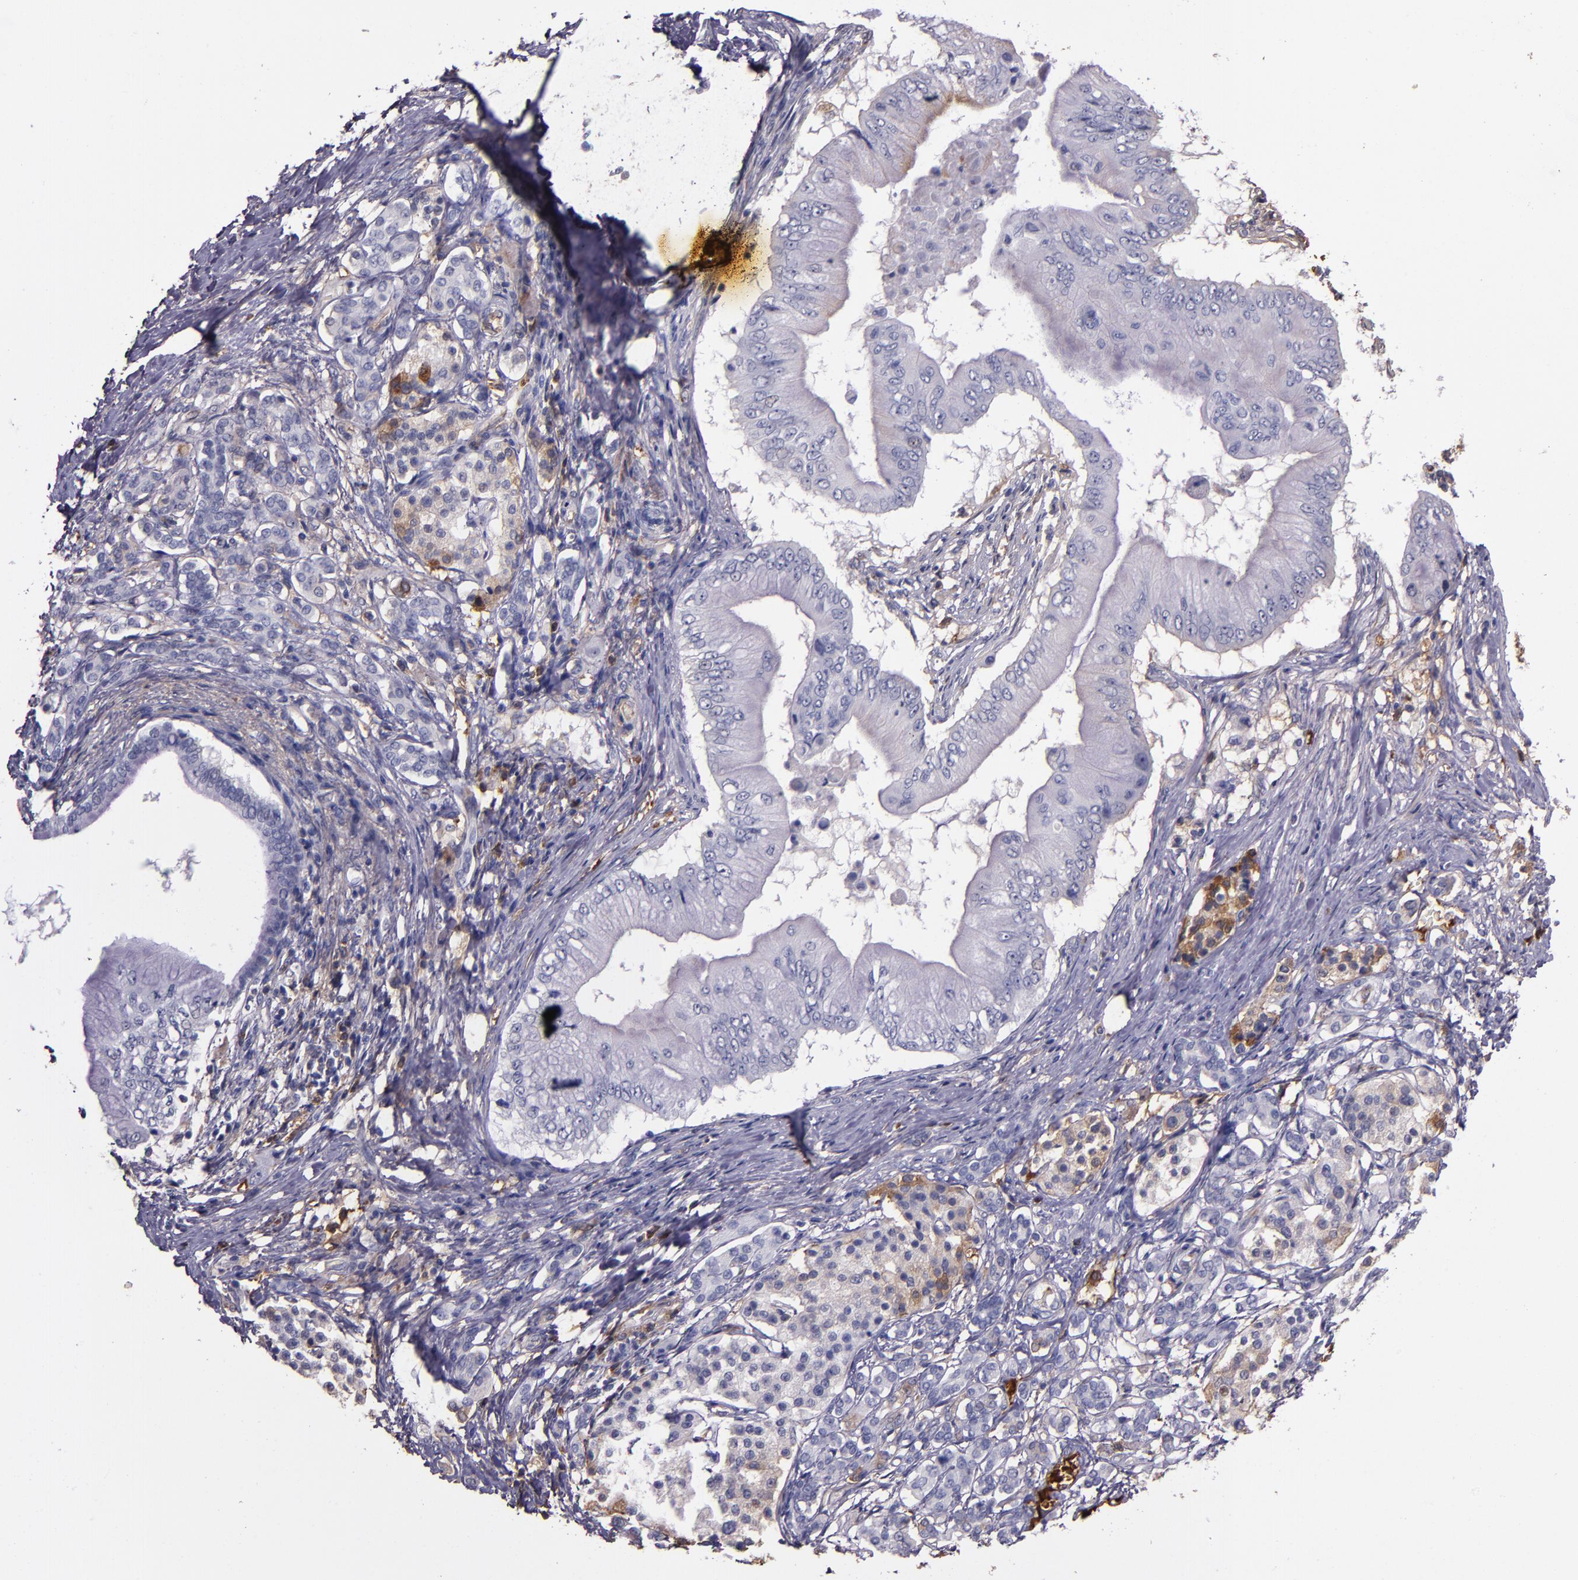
{"staining": {"intensity": "negative", "quantity": "none", "location": "none"}, "tissue": "pancreatic cancer", "cell_type": "Tumor cells", "image_type": "cancer", "snomed": [{"axis": "morphology", "description": "Adenocarcinoma, NOS"}, {"axis": "topography", "description": "Pancreas"}], "caption": "Pancreatic adenocarcinoma stained for a protein using immunohistochemistry (IHC) demonstrates no staining tumor cells.", "gene": "A2M", "patient": {"sex": "male", "age": 62}}